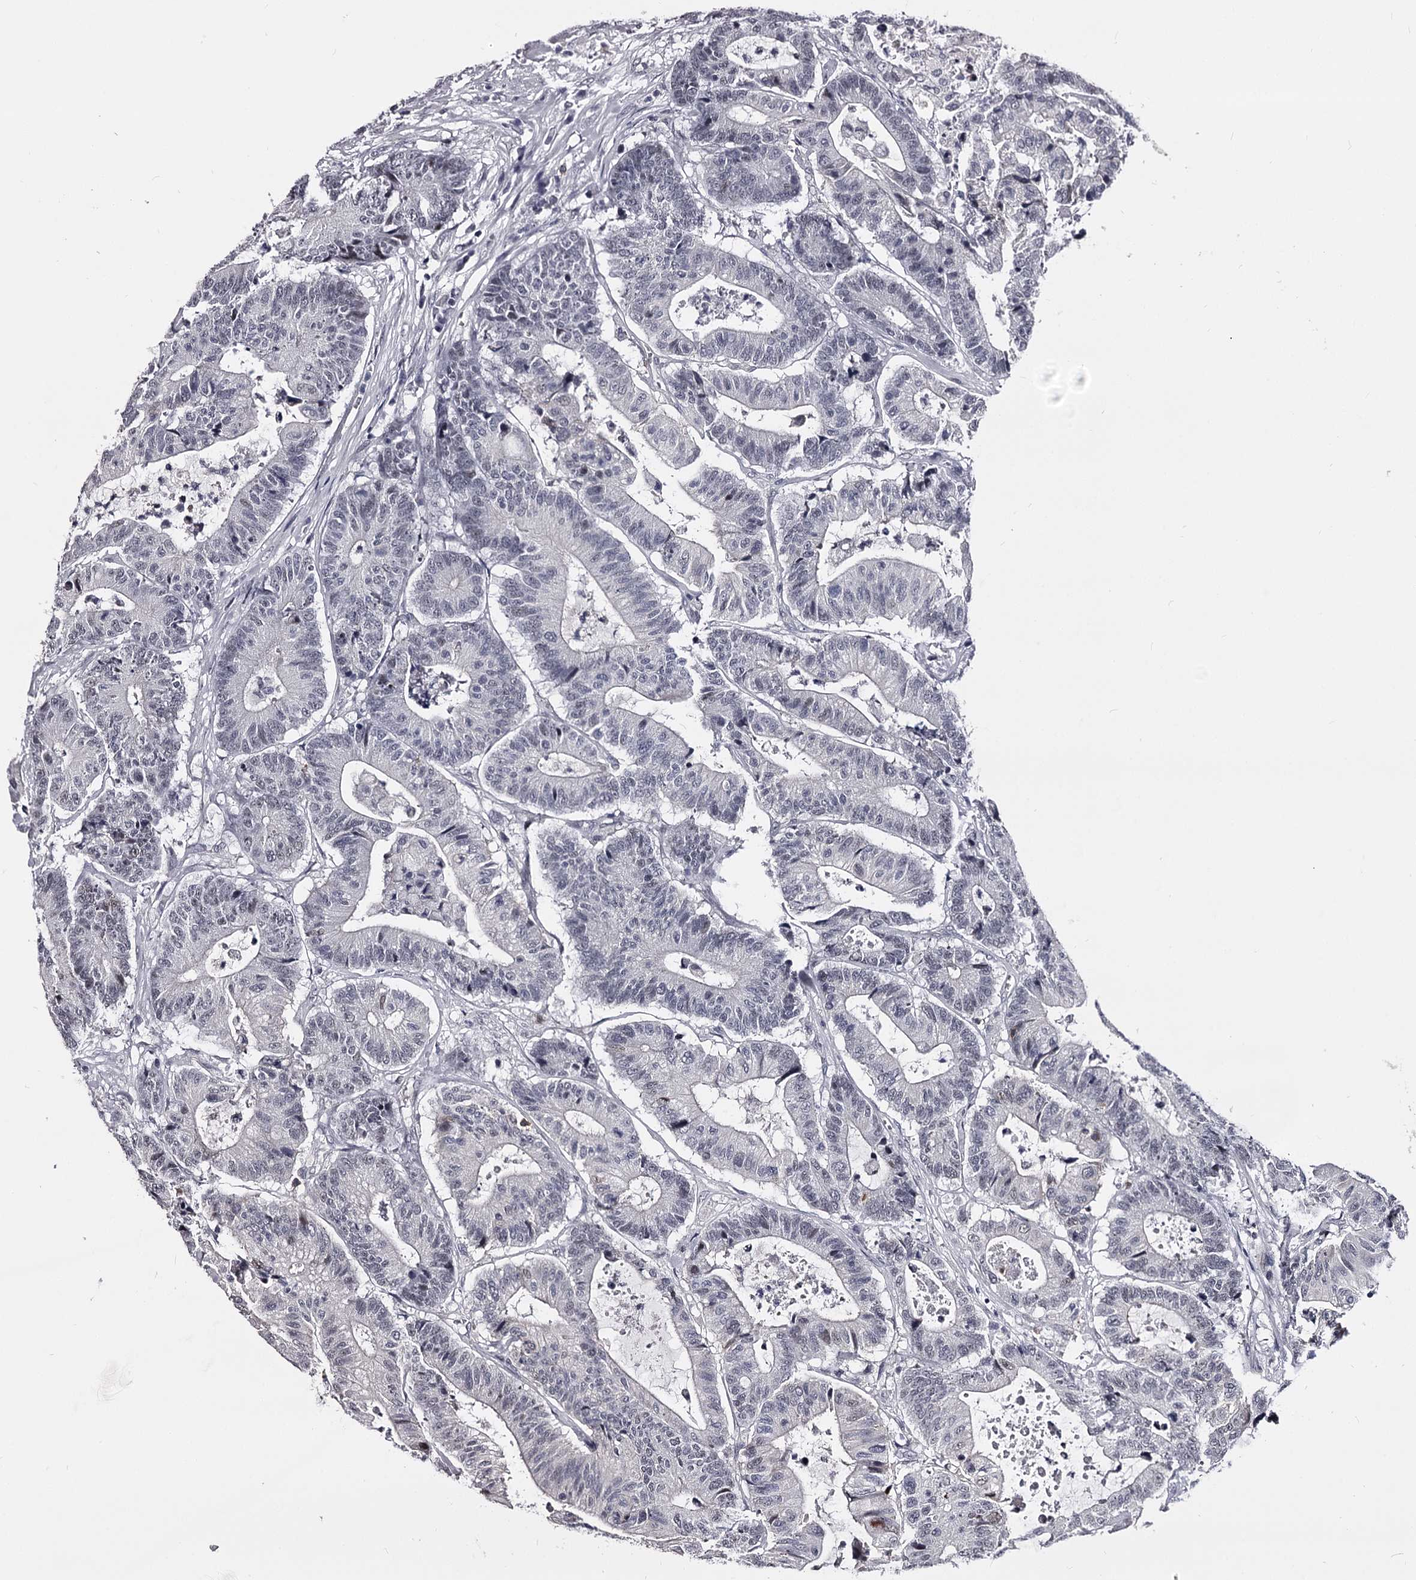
{"staining": {"intensity": "negative", "quantity": "none", "location": "none"}, "tissue": "colorectal cancer", "cell_type": "Tumor cells", "image_type": "cancer", "snomed": [{"axis": "morphology", "description": "Adenocarcinoma, NOS"}, {"axis": "topography", "description": "Colon"}], "caption": "Protein analysis of colorectal cancer reveals no significant positivity in tumor cells. The staining was performed using DAB (3,3'-diaminobenzidine) to visualize the protein expression in brown, while the nuclei were stained in blue with hematoxylin (Magnification: 20x).", "gene": "OVOL2", "patient": {"sex": "female", "age": 84}}